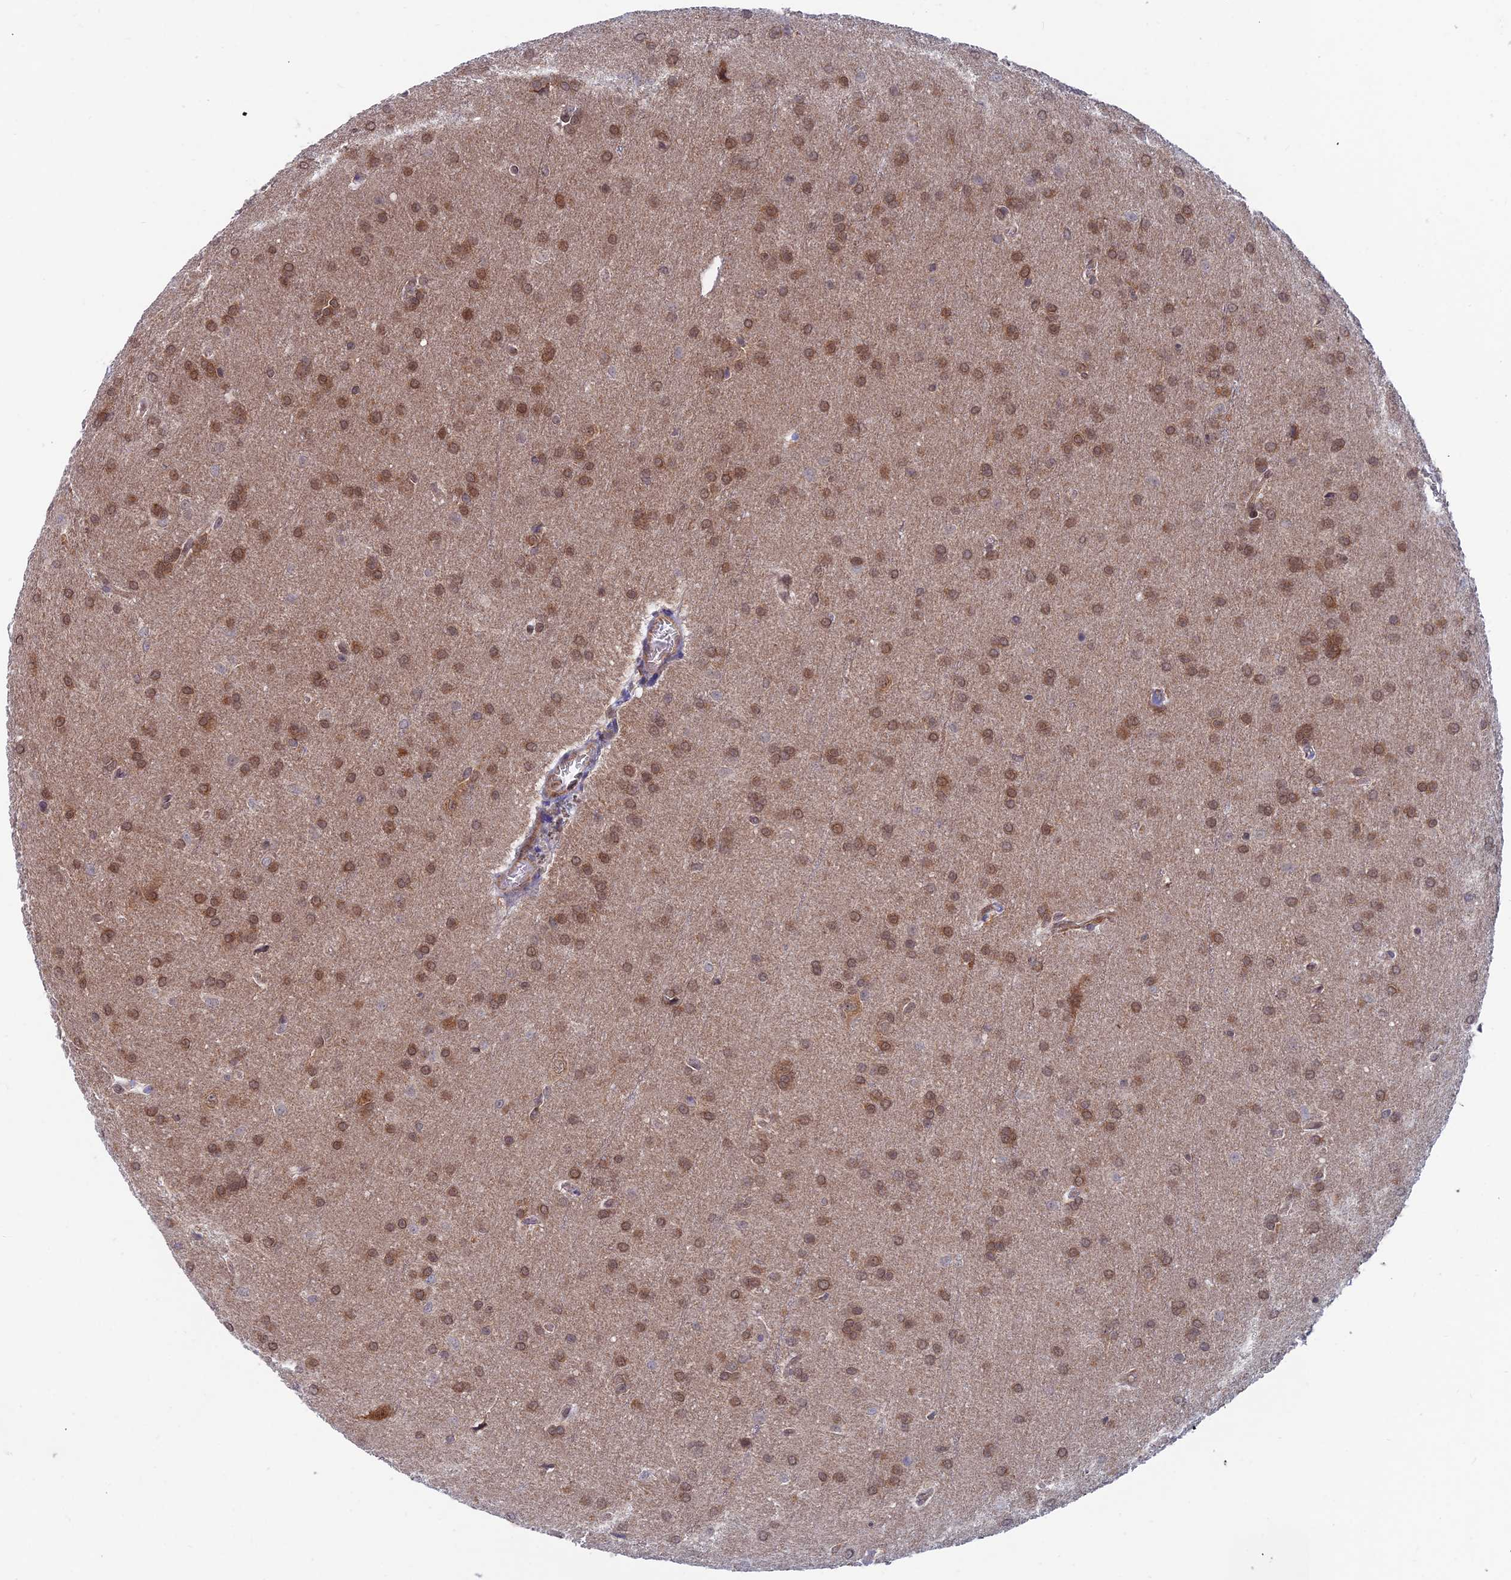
{"staining": {"intensity": "moderate", "quantity": ">75%", "location": "cytoplasmic/membranous,nuclear"}, "tissue": "glioma", "cell_type": "Tumor cells", "image_type": "cancer", "snomed": [{"axis": "morphology", "description": "Glioma, malignant, Low grade"}, {"axis": "topography", "description": "Brain"}], "caption": "Immunohistochemistry of human glioma exhibits medium levels of moderate cytoplasmic/membranous and nuclear staining in approximately >75% of tumor cells. (Brightfield microscopy of DAB IHC at high magnification).", "gene": "IGBP1", "patient": {"sex": "female", "age": 32}}